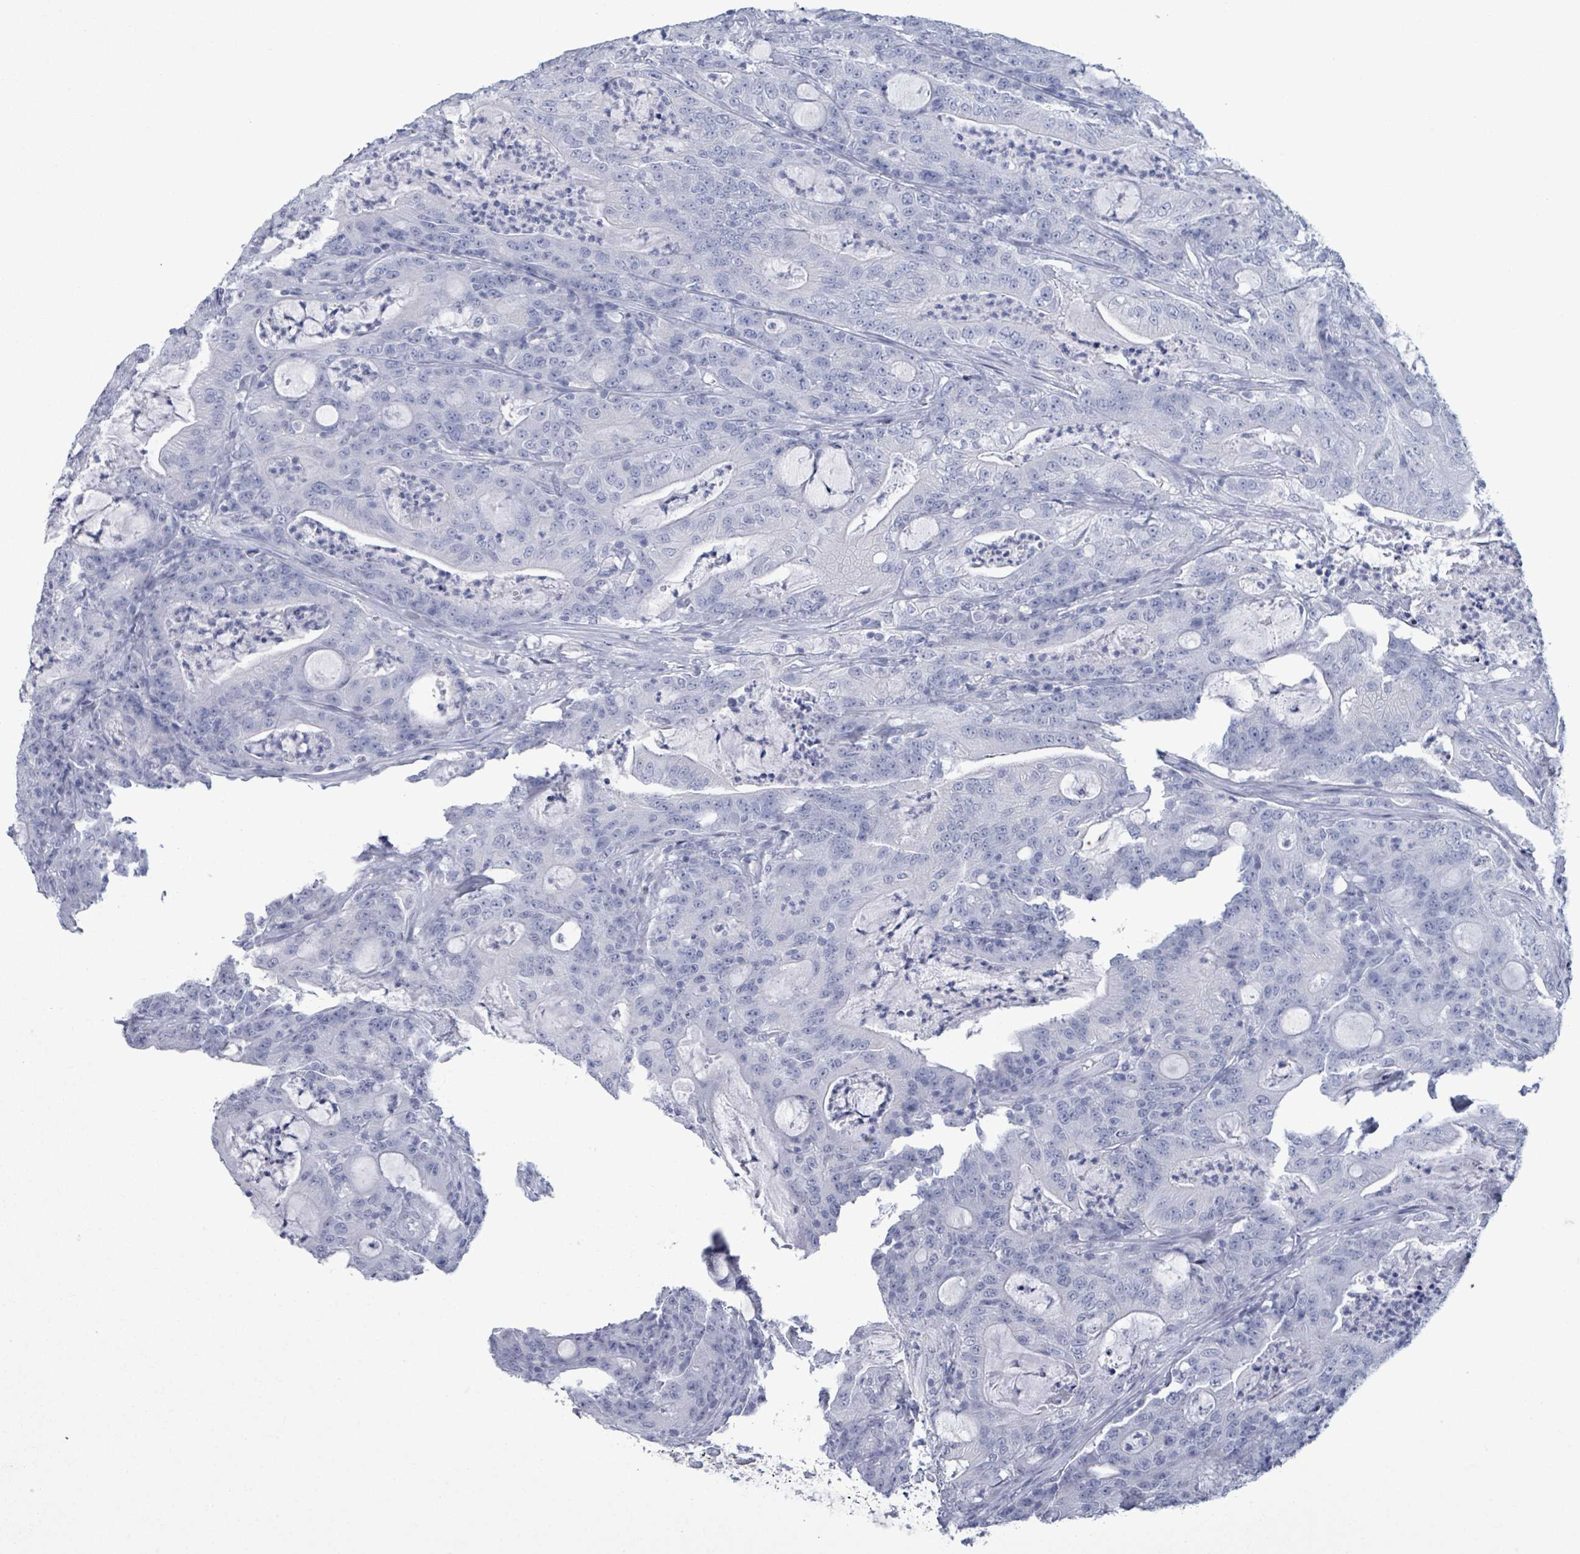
{"staining": {"intensity": "negative", "quantity": "none", "location": "none"}, "tissue": "colorectal cancer", "cell_type": "Tumor cells", "image_type": "cancer", "snomed": [{"axis": "morphology", "description": "Adenocarcinoma, NOS"}, {"axis": "topography", "description": "Colon"}], "caption": "A high-resolution image shows immunohistochemistry staining of colorectal cancer (adenocarcinoma), which shows no significant staining in tumor cells.", "gene": "NKX2-1", "patient": {"sex": "male", "age": 83}}